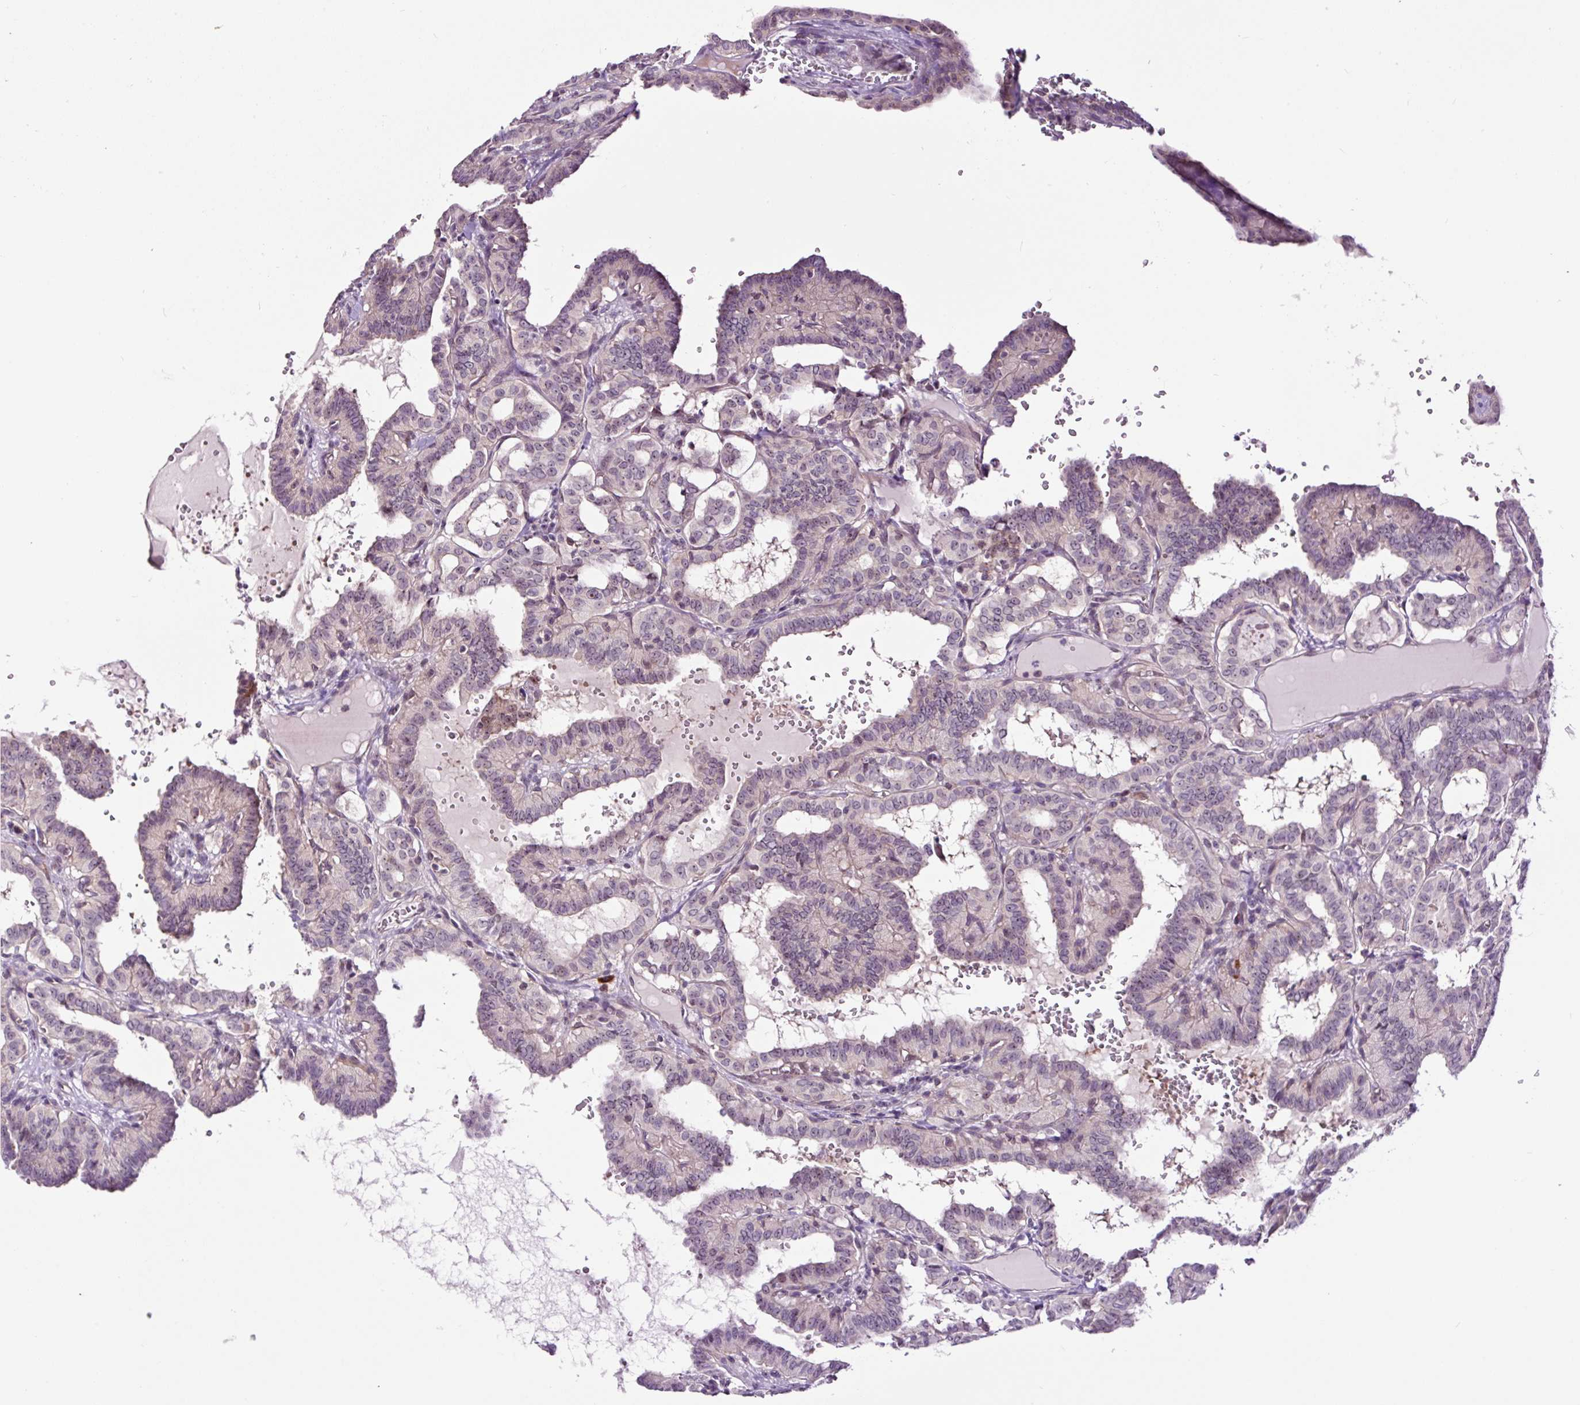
{"staining": {"intensity": "weak", "quantity": "25%-75%", "location": "cytoplasmic/membranous,nuclear"}, "tissue": "thyroid cancer", "cell_type": "Tumor cells", "image_type": "cancer", "snomed": [{"axis": "morphology", "description": "Papillary adenocarcinoma, NOS"}, {"axis": "topography", "description": "Thyroid gland"}], "caption": "Tumor cells reveal weak cytoplasmic/membranous and nuclear positivity in approximately 25%-75% of cells in thyroid cancer (papillary adenocarcinoma).", "gene": "NOM1", "patient": {"sex": "female", "age": 21}}